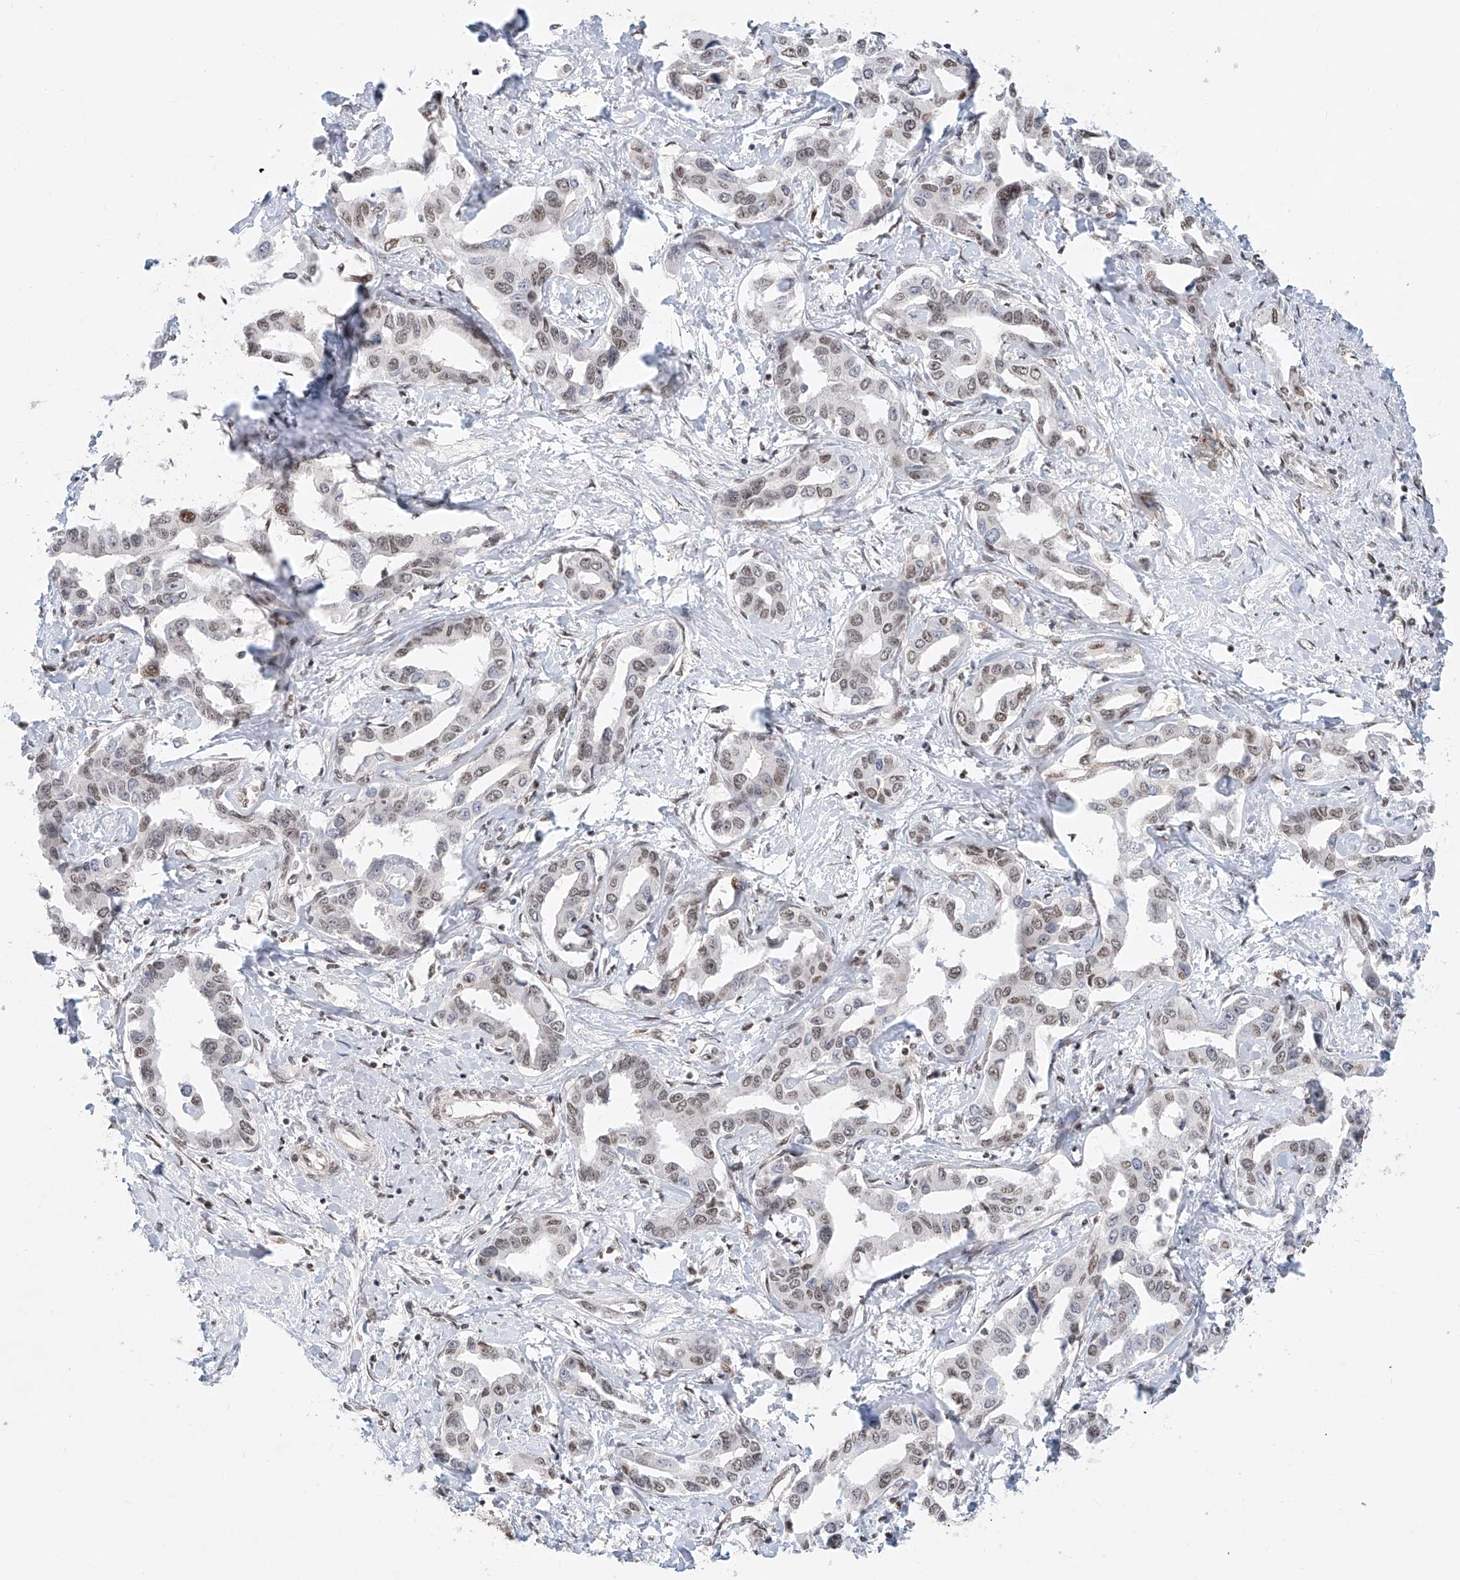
{"staining": {"intensity": "weak", "quantity": "25%-75%", "location": "nuclear"}, "tissue": "liver cancer", "cell_type": "Tumor cells", "image_type": "cancer", "snomed": [{"axis": "morphology", "description": "Cholangiocarcinoma"}, {"axis": "topography", "description": "Liver"}], "caption": "This photomicrograph reveals liver cancer (cholangiocarcinoma) stained with immunohistochemistry to label a protein in brown. The nuclear of tumor cells show weak positivity for the protein. Nuclei are counter-stained blue.", "gene": "ZNF470", "patient": {"sex": "male", "age": 59}}